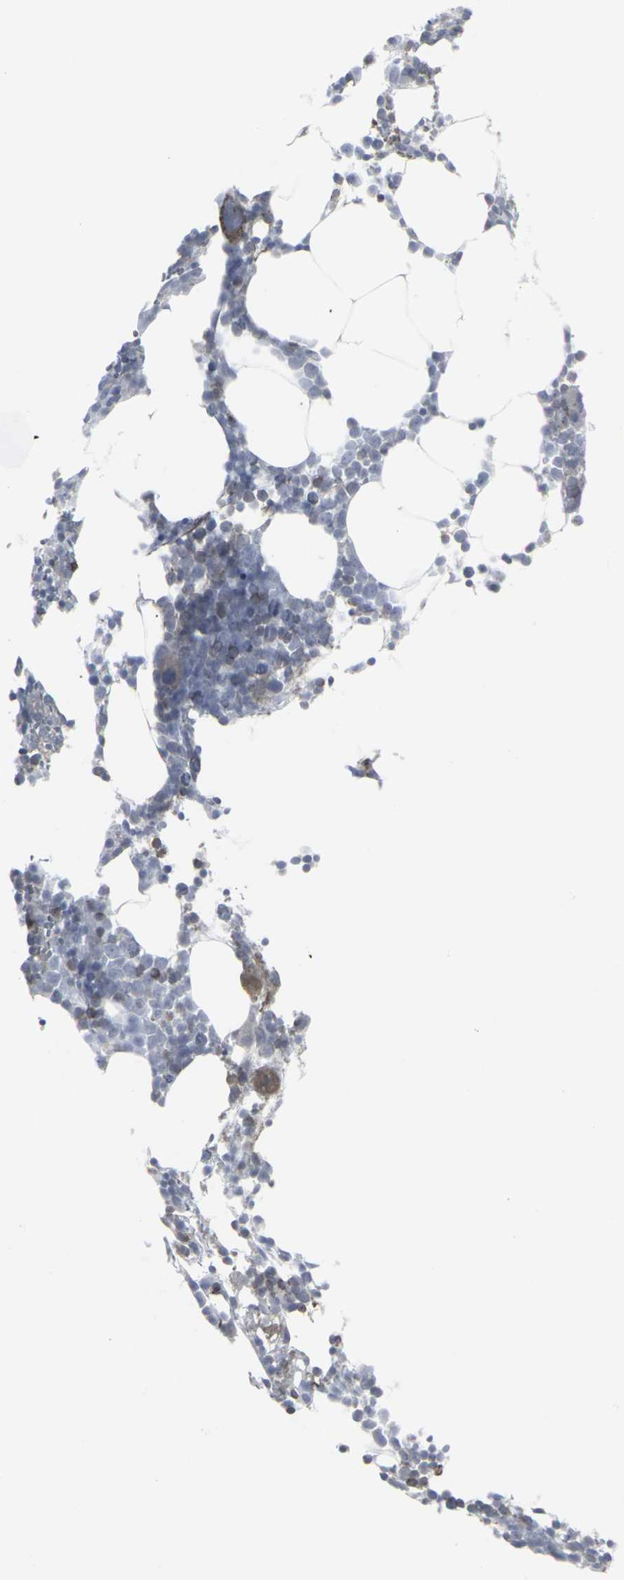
{"staining": {"intensity": "moderate", "quantity": "<25%", "location": "cytoplasmic/membranous"}, "tissue": "bone marrow", "cell_type": "Hematopoietic cells", "image_type": "normal", "snomed": [{"axis": "morphology", "description": "Normal tissue, NOS"}, {"axis": "morphology", "description": "Inflammation, NOS"}, {"axis": "topography", "description": "Bone marrow"}], "caption": "IHC staining of benign bone marrow, which displays low levels of moderate cytoplasmic/membranous staining in about <25% of hematopoietic cells indicating moderate cytoplasmic/membranous protein positivity. The staining was performed using DAB (3,3'-diaminobenzidine) (brown) for protein detection and nuclei were counterstained in hematoxylin (blue).", "gene": "APOBEC2", "patient": {"sex": "male", "age": 42}}